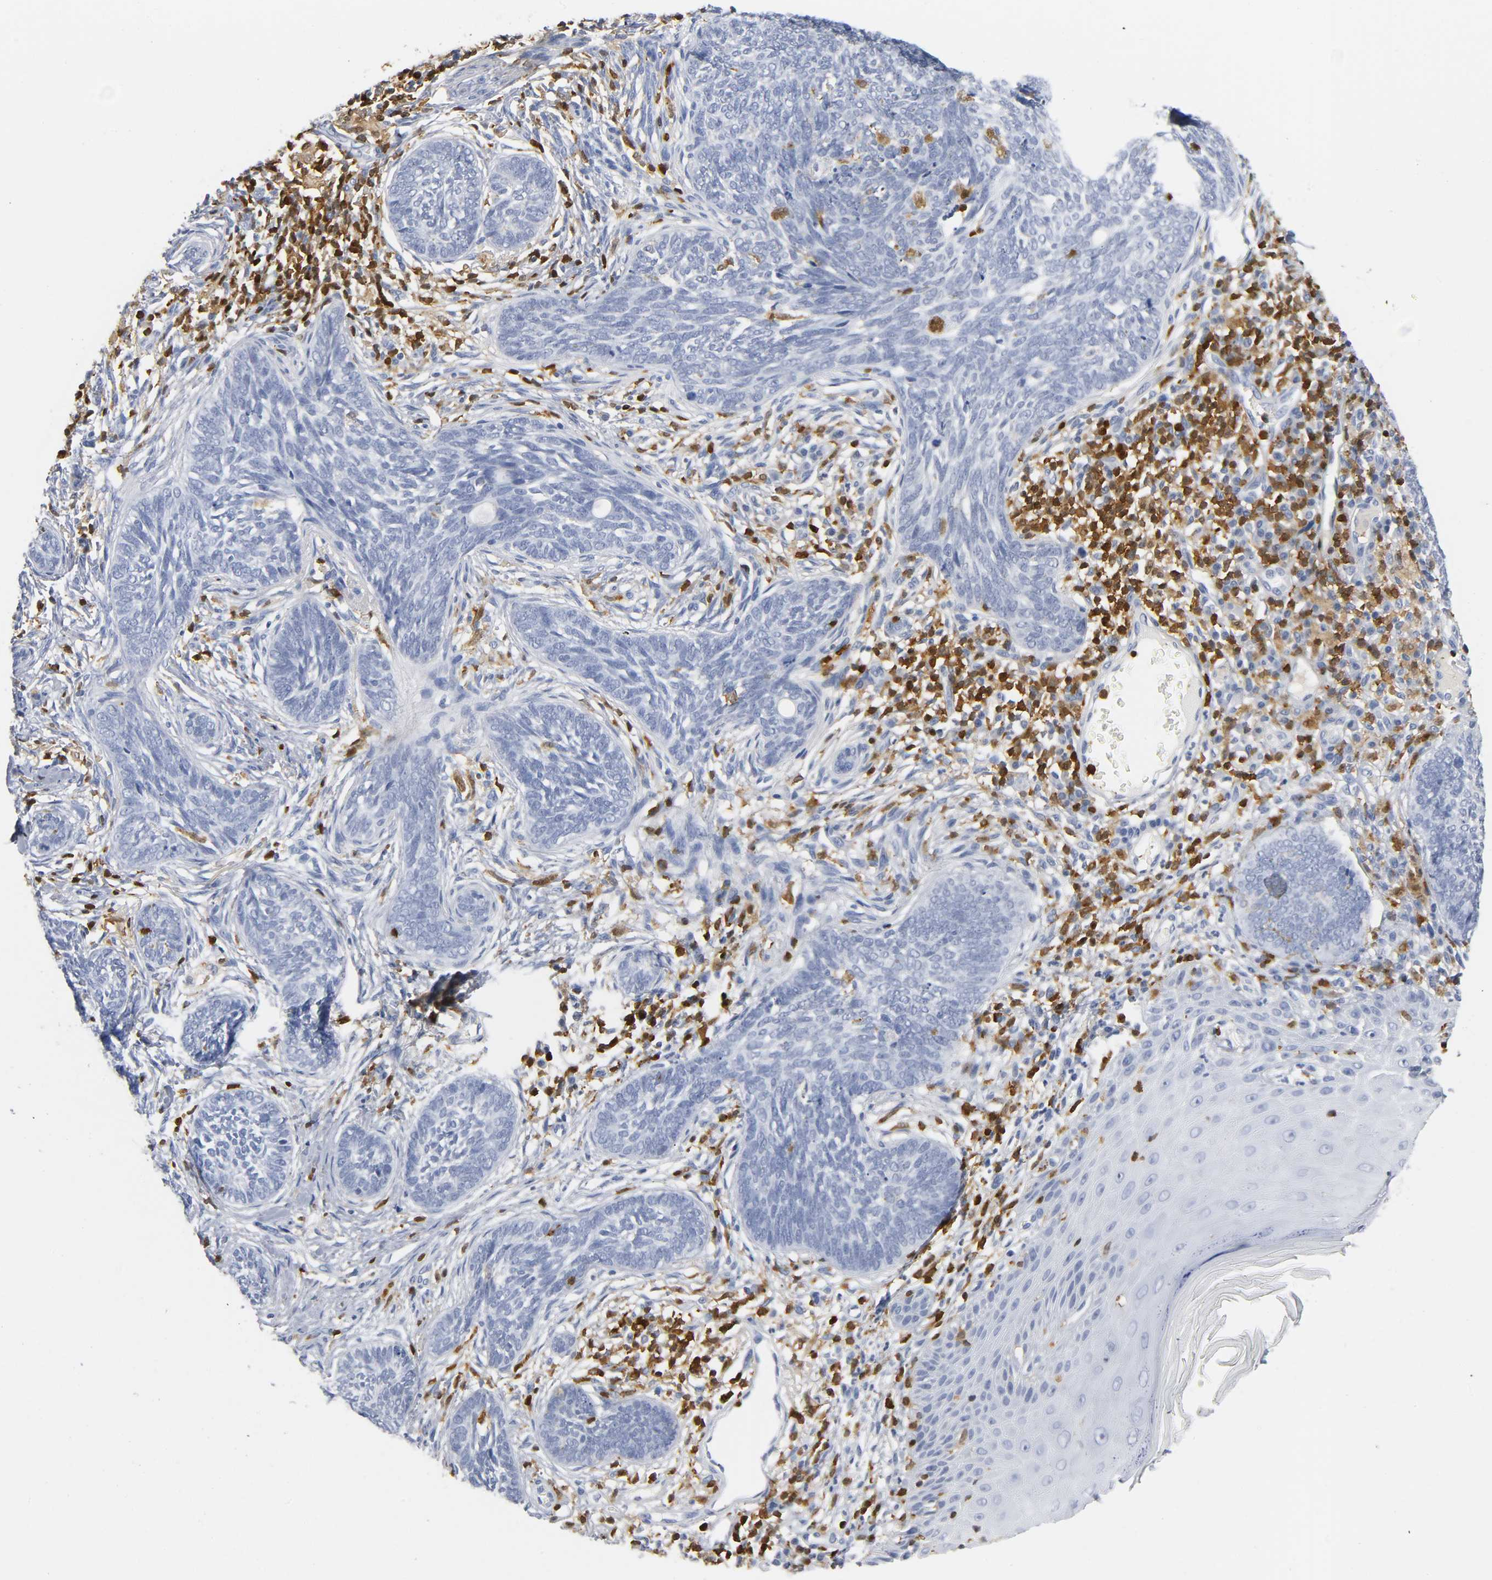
{"staining": {"intensity": "negative", "quantity": "none", "location": "none"}, "tissue": "skin cancer", "cell_type": "Tumor cells", "image_type": "cancer", "snomed": [{"axis": "morphology", "description": "Normal tissue, NOS"}, {"axis": "morphology", "description": "Basal cell carcinoma"}, {"axis": "topography", "description": "Skin"}], "caption": "A micrograph of human skin cancer is negative for staining in tumor cells.", "gene": "DOK2", "patient": {"sex": "male", "age": 87}}